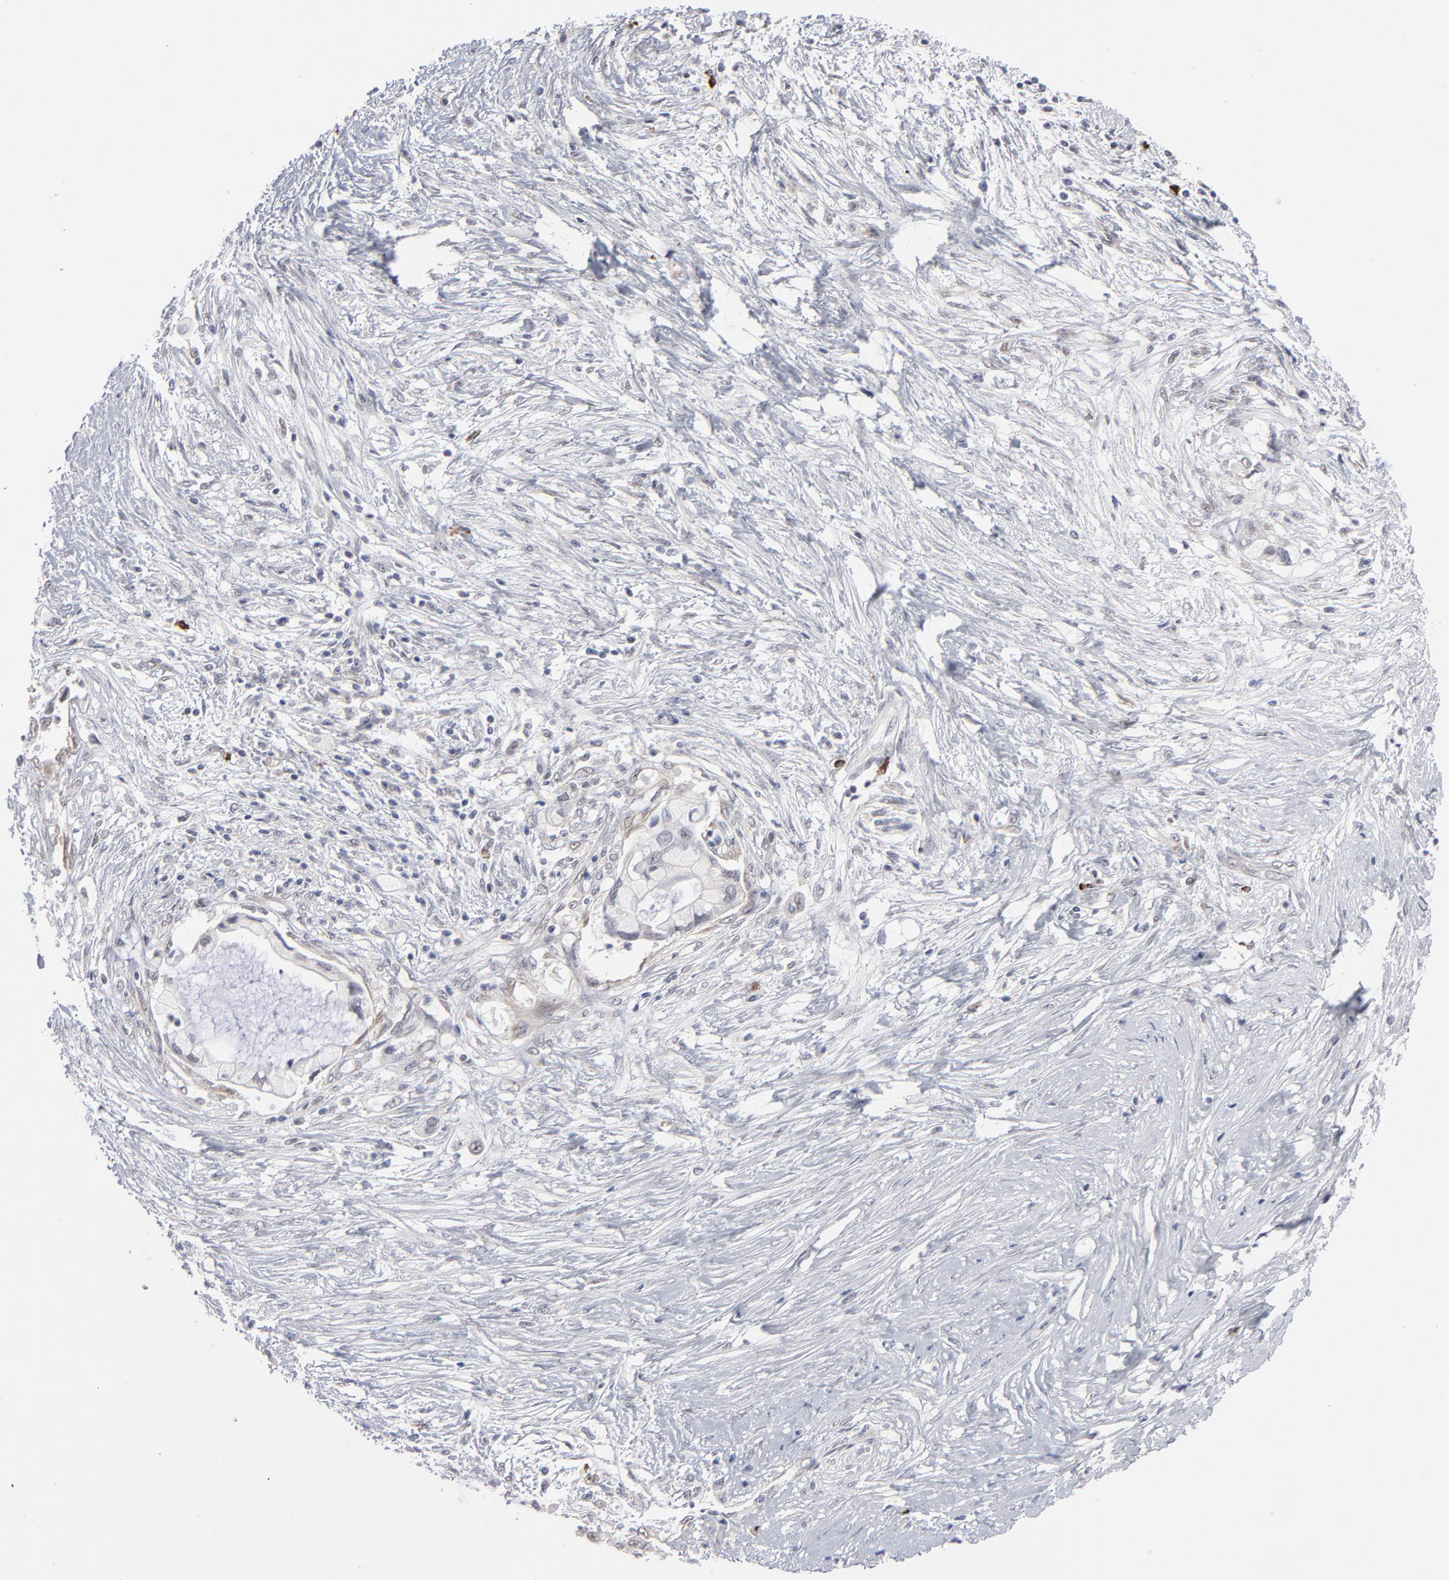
{"staining": {"intensity": "negative", "quantity": "none", "location": "none"}, "tissue": "pancreatic cancer", "cell_type": "Tumor cells", "image_type": "cancer", "snomed": [{"axis": "morphology", "description": "Adenocarcinoma, NOS"}, {"axis": "topography", "description": "Pancreas"}], "caption": "Immunohistochemistry (IHC) of human adenocarcinoma (pancreatic) exhibits no positivity in tumor cells.", "gene": "NBN", "patient": {"sex": "female", "age": 59}}